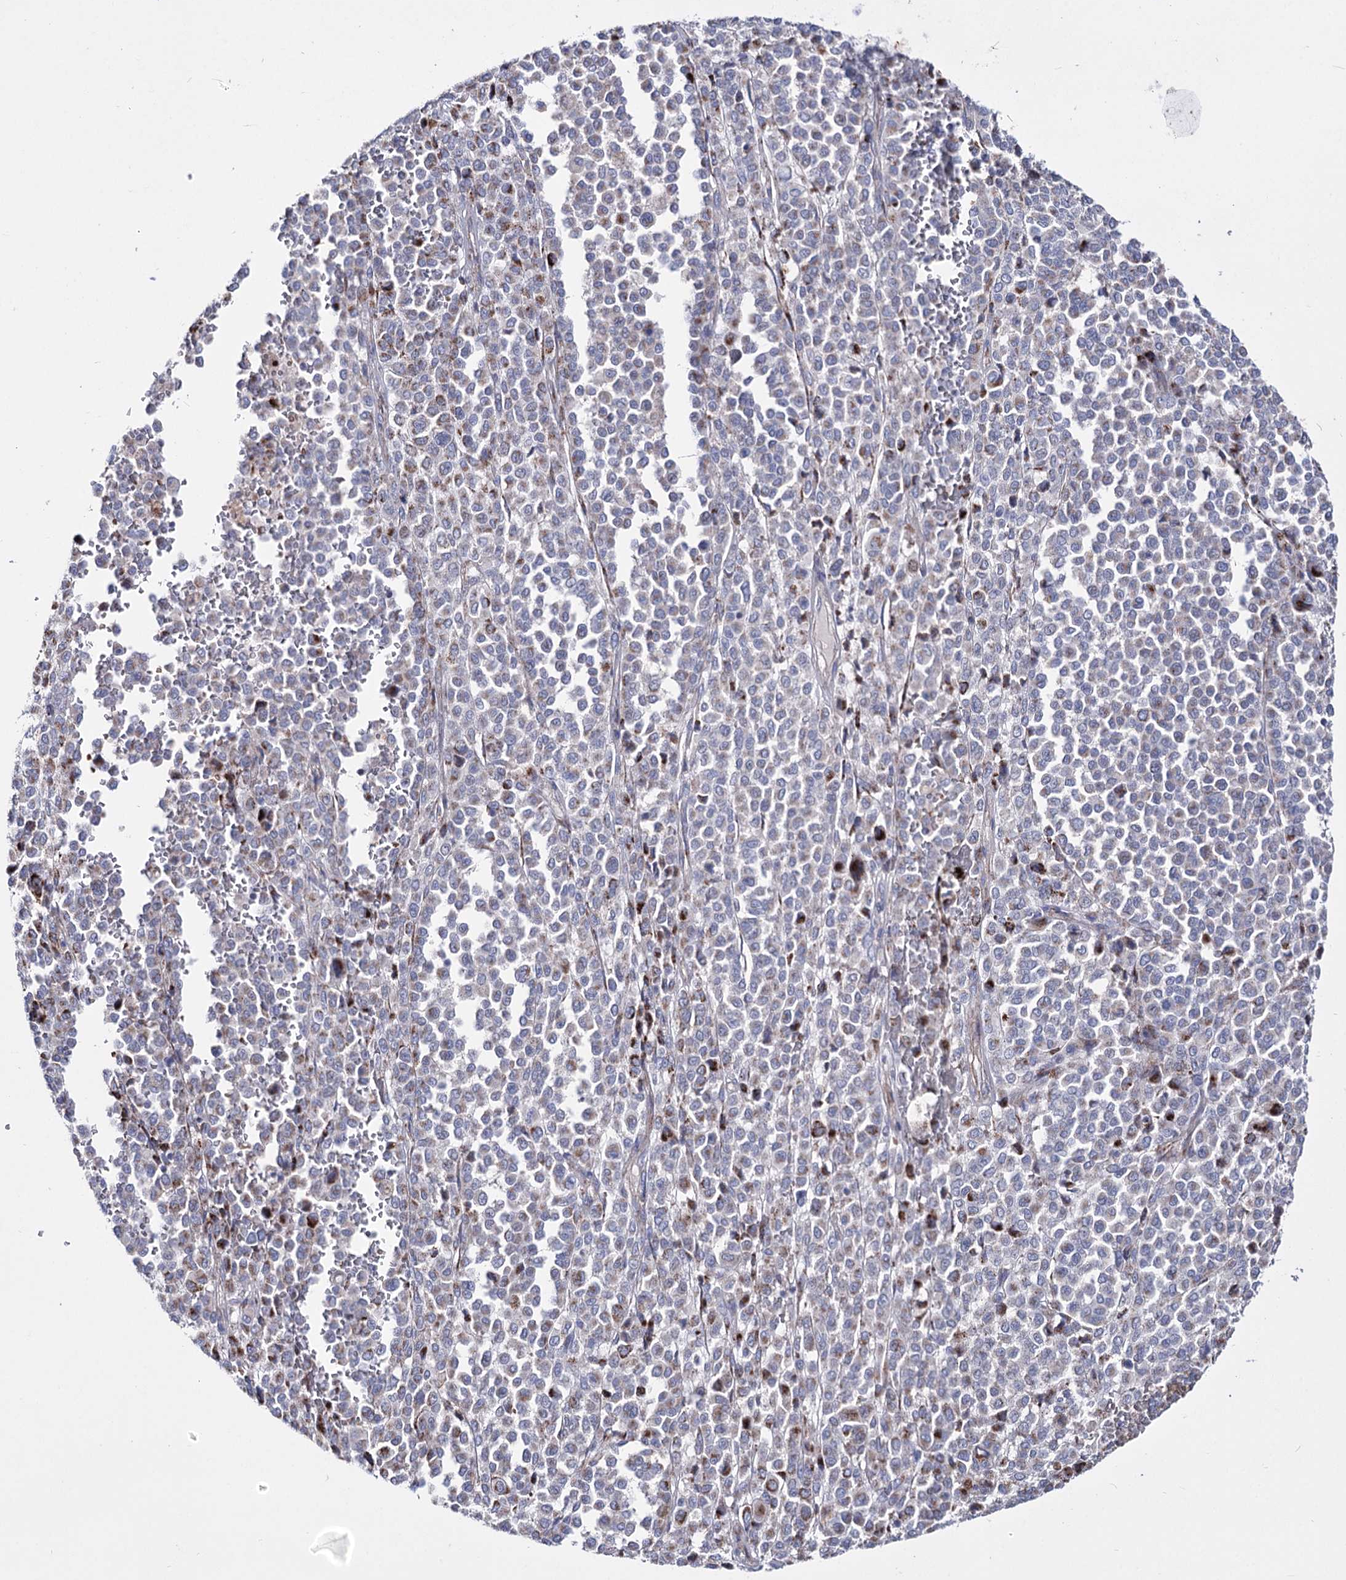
{"staining": {"intensity": "negative", "quantity": "none", "location": "none"}, "tissue": "melanoma", "cell_type": "Tumor cells", "image_type": "cancer", "snomed": [{"axis": "morphology", "description": "Malignant melanoma, Metastatic site"}, {"axis": "topography", "description": "Pancreas"}], "caption": "IHC of human malignant melanoma (metastatic site) demonstrates no staining in tumor cells. (Brightfield microscopy of DAB IHC at high magnification).", "gene": "OSBPL5", "patient": {"sex": "female", "age": 30}}